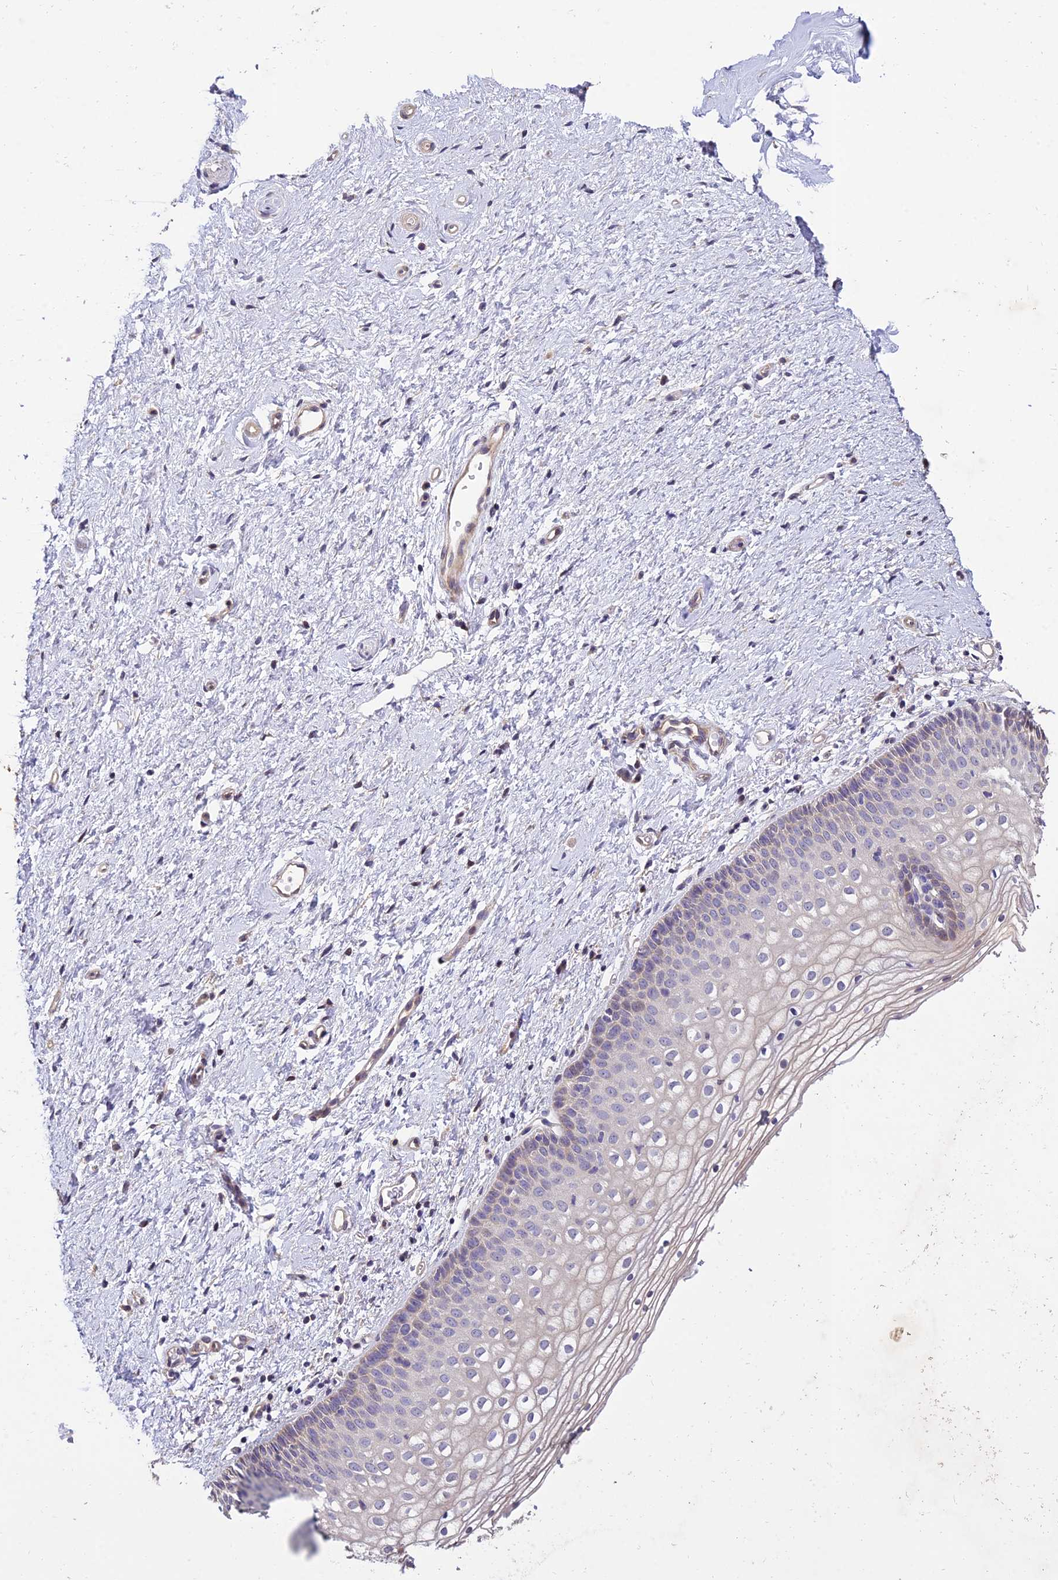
{"staining": {"intensity": "weak", "quantity": "<25%", "location": "cytoplasmic/membranous,nuclear"}, "tissue": "vagina", "cell_type": "Squamous epithelial cells", "image_type": "normal", "snomed": [{"axis": "morphology", "description": "Normal tissue, NOS"}, {"axis": "topography", "description": "Vagina"}], "caption": "Squamous epithelial cells are negative for protein expression in benign human vagina. The staining was performed using DAB (3,3'-diaminobenzidine) to visualize the protein expression in brown, while the nuclei were stained in blue with hematoxylin (Magnification: 20x).", "gene": "ARL8A", "patient": {"sex": "female", "age": 60}}